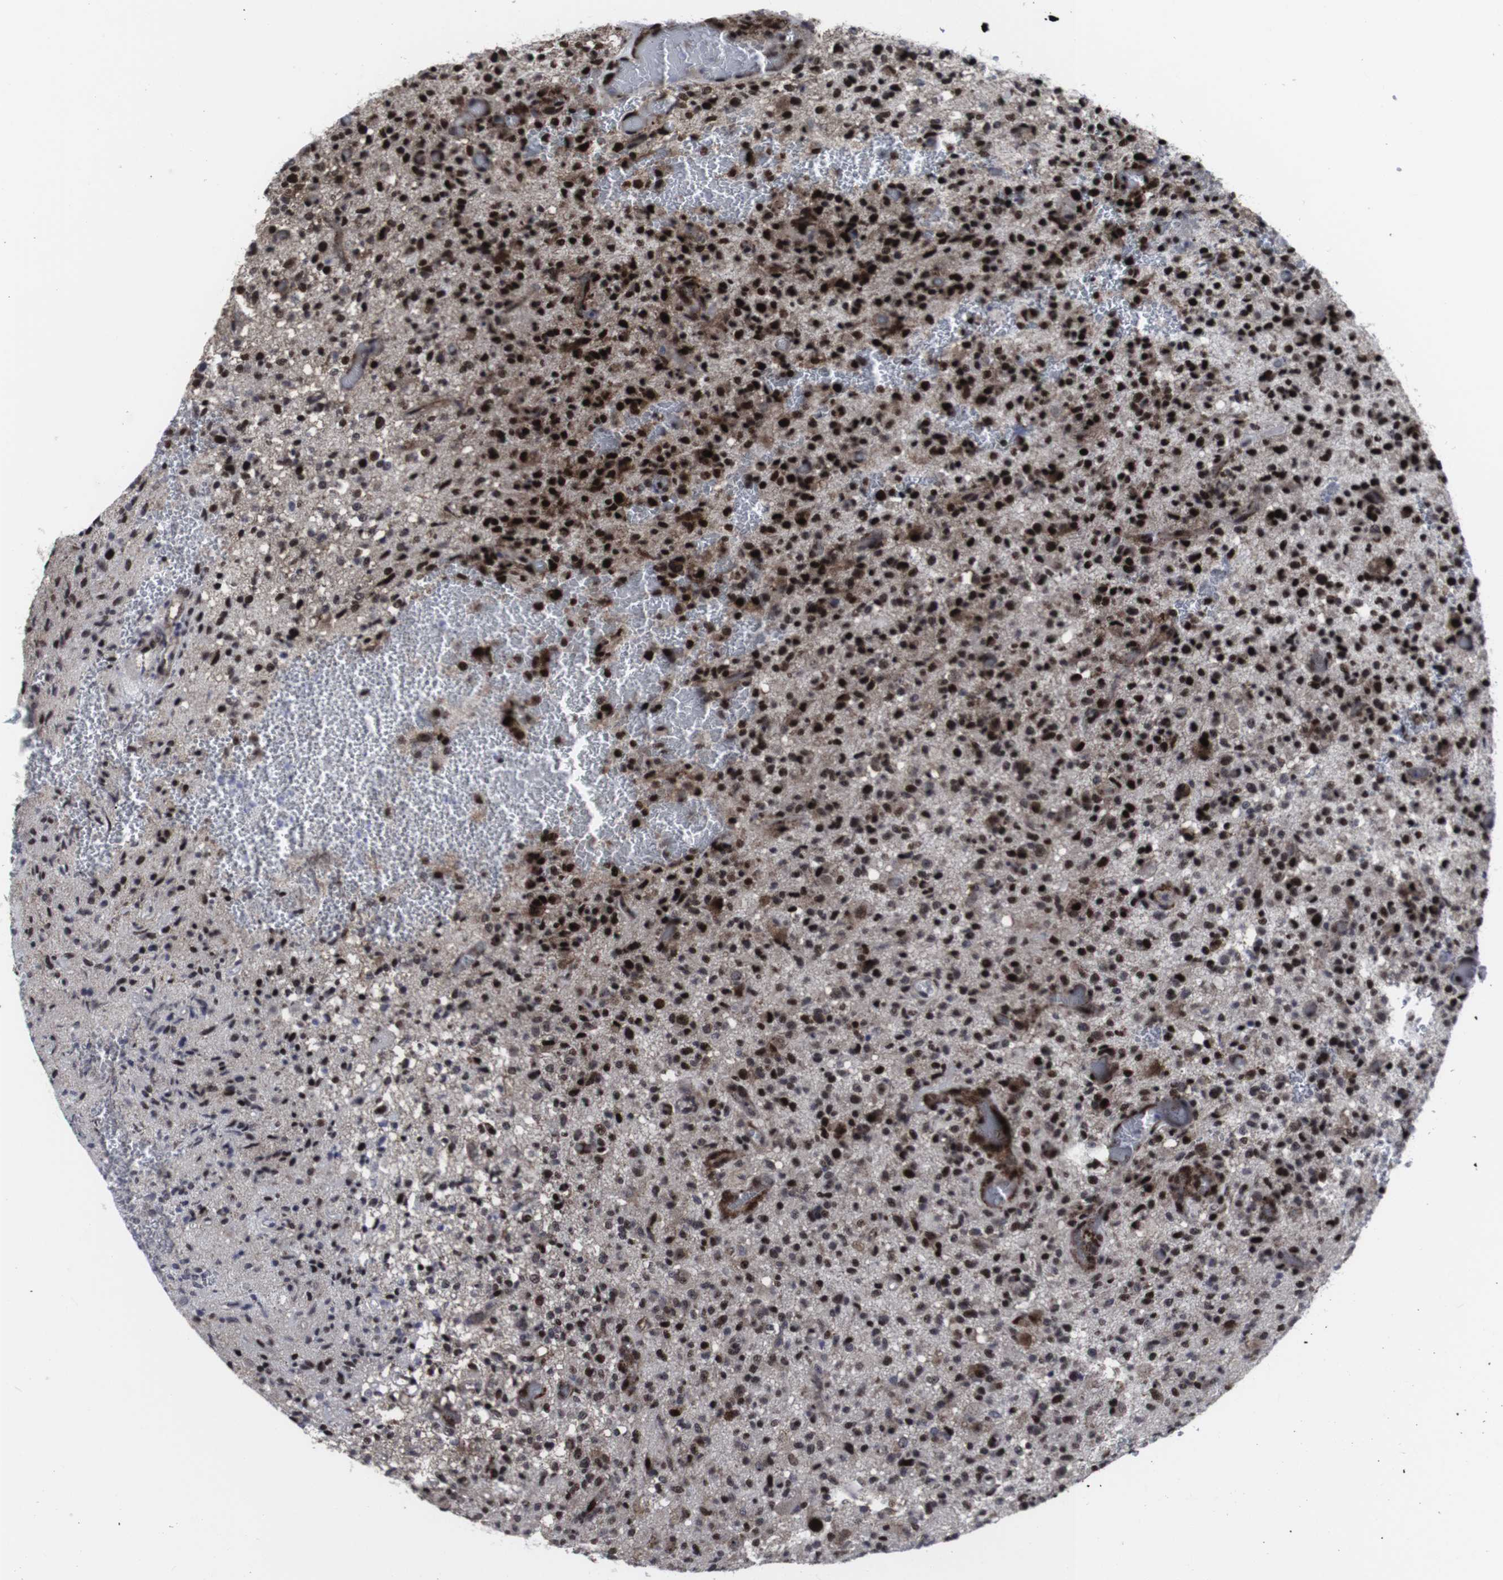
{"staining": {"intensity": "strong", "quantity": ">75%", "location": "nuclear"}, "tissue": "glioma", "cell_type": "Tumor cells", "image_type": "cancer", "snomed": [{"axis": "morphology", "description": "Glioma, malignant, High grade"}, {"axis": "topography", "description": "Brain"}], "caption": "Protein expression analysis of human glioma reveals strong nuclear expression in about >75% of tumor cells.", "gene": "MLH1", "patient": {"sex": "male", "age": 71}}